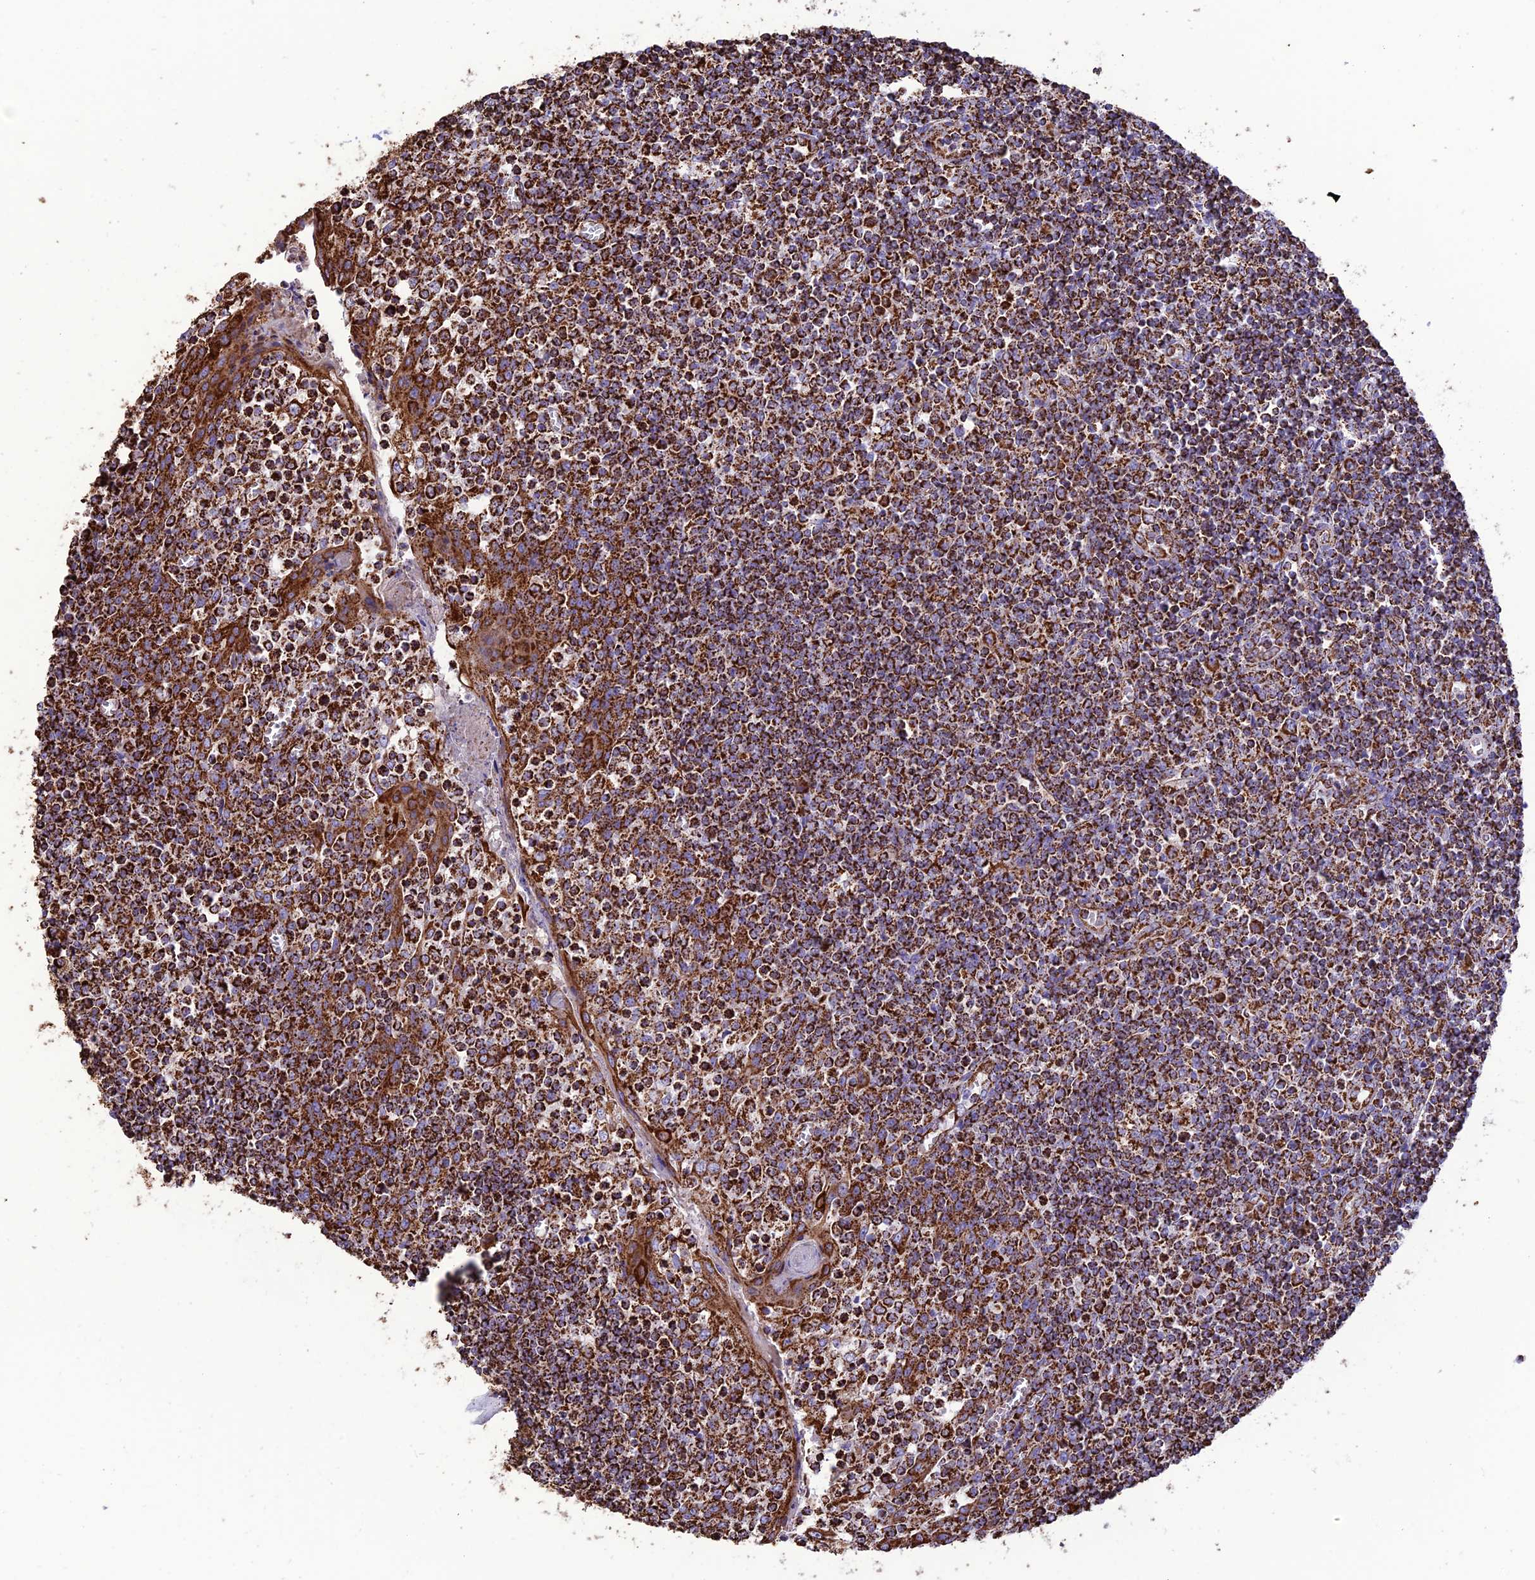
{"staining": {"intensity": "strong", "quantity": ">75%", "location": "cytoplasmic/membranous"}, "tissue": "tonsil", "cell_type": "Germinal center cells", "image_type": "normal", "snomed": [{"axis": "morphology", "description": "Normal tissue, NOS"}, {"axis": "topography", "description": "Tonsil"}], "caption": "Strong cytoplasmic/membranous staining is appreciated in approximately >75% of germinal center cells in unremarkable tonsil.", "gene": "NDUFAF1", "patient": {"sex": "female", "age": 19}}